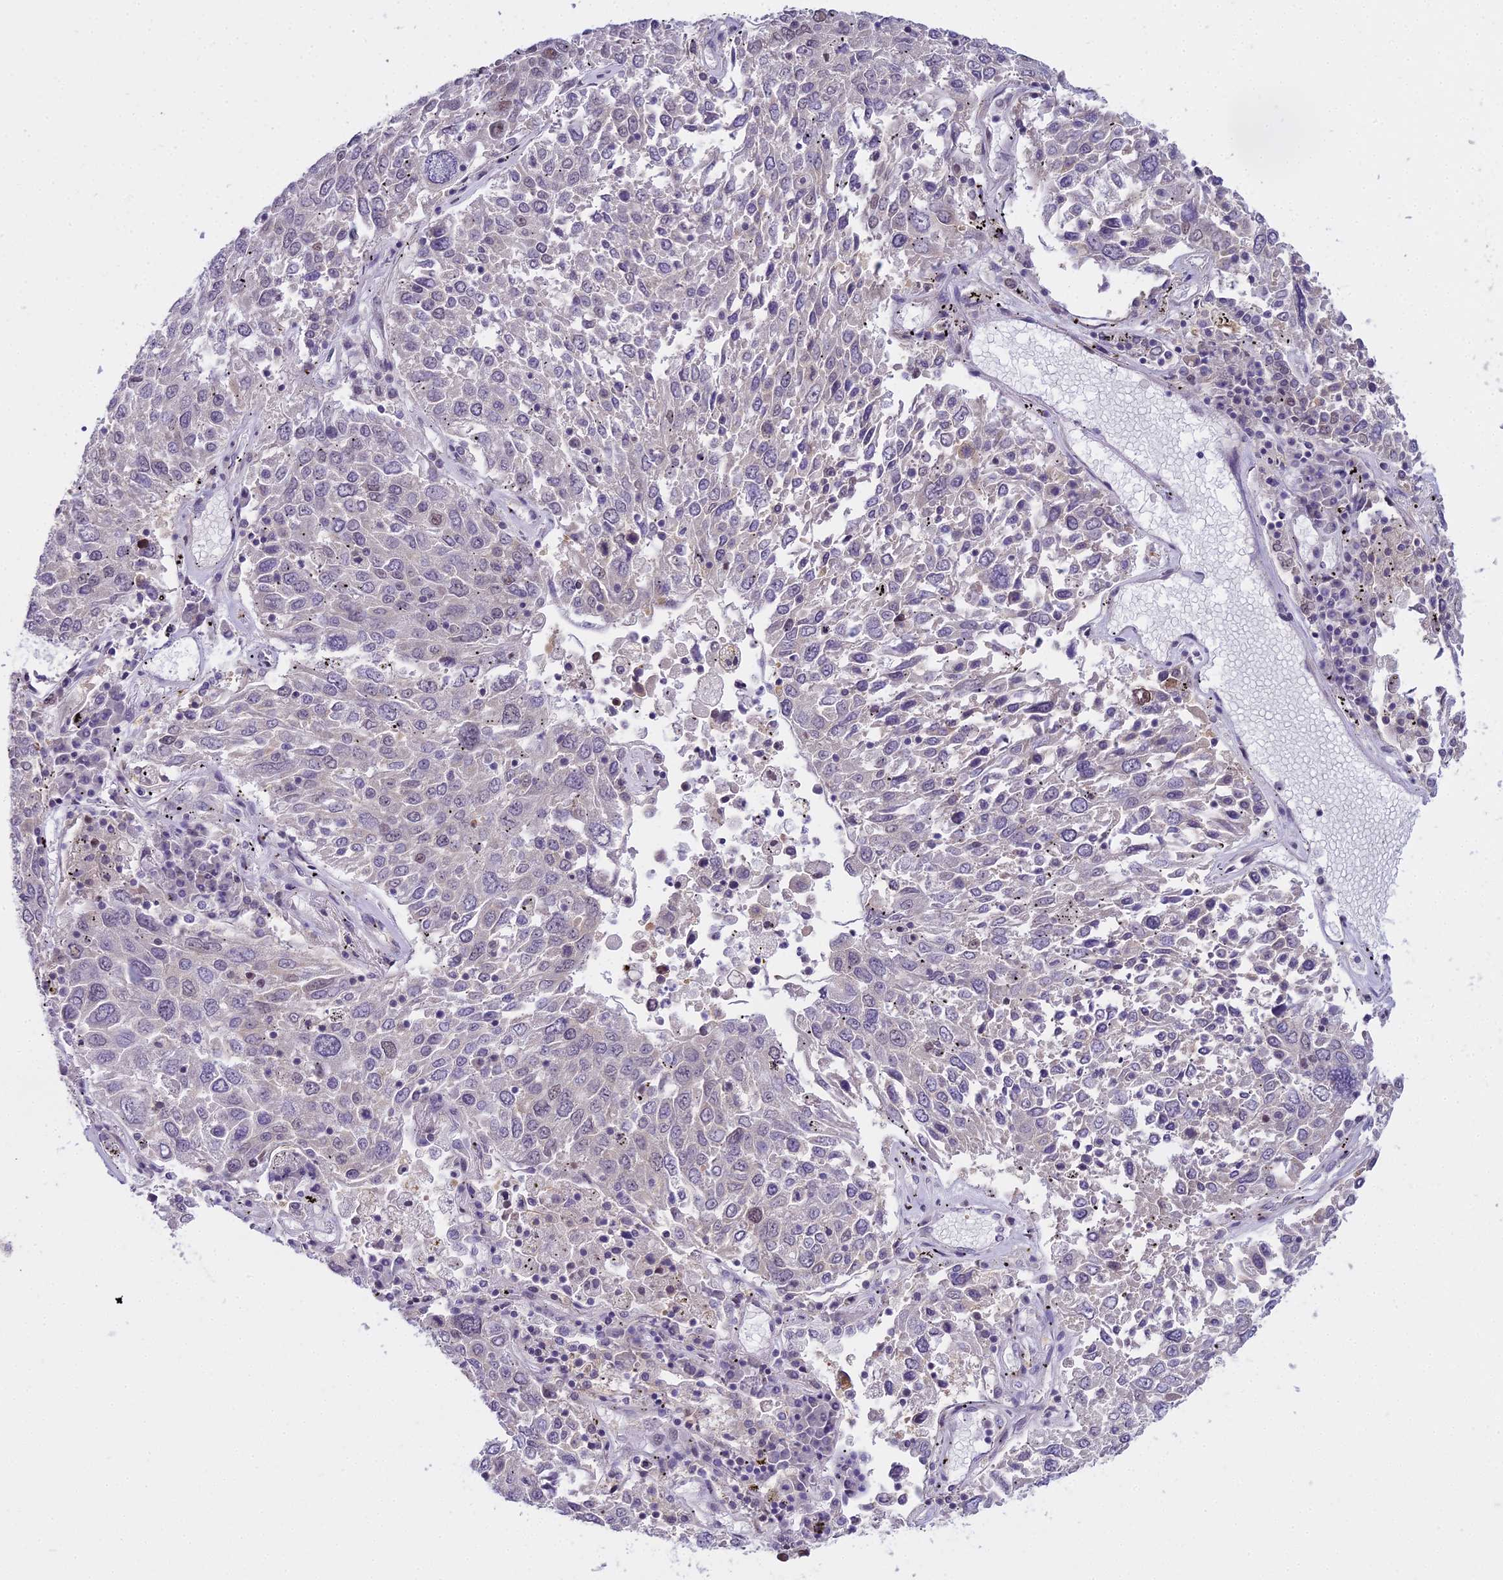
{"staining": {"intensity": "negative", "quantity": "none", "location": "none"}, "tissue": "lung cancer", "cell_type": "Tumor cells", "image_type": "cancer", "snomed": [{"axis": "morphology", "description": "Squamous cell carcinoma, NOS"}, {"axis": "topography", "description": "Lung"}], "caption": "IHC histopathology image of neoplastic tissue: human squamous cell carcinoma (lung) stained with DAB (3,3'-diaminobenzidine) exhibits no significant protein expression in tumor cells. (Brightfield microscopy of DAB IHC at high magnification).", "gene": "MAT2A", "patient": {"sex": "male", "age": 65}}